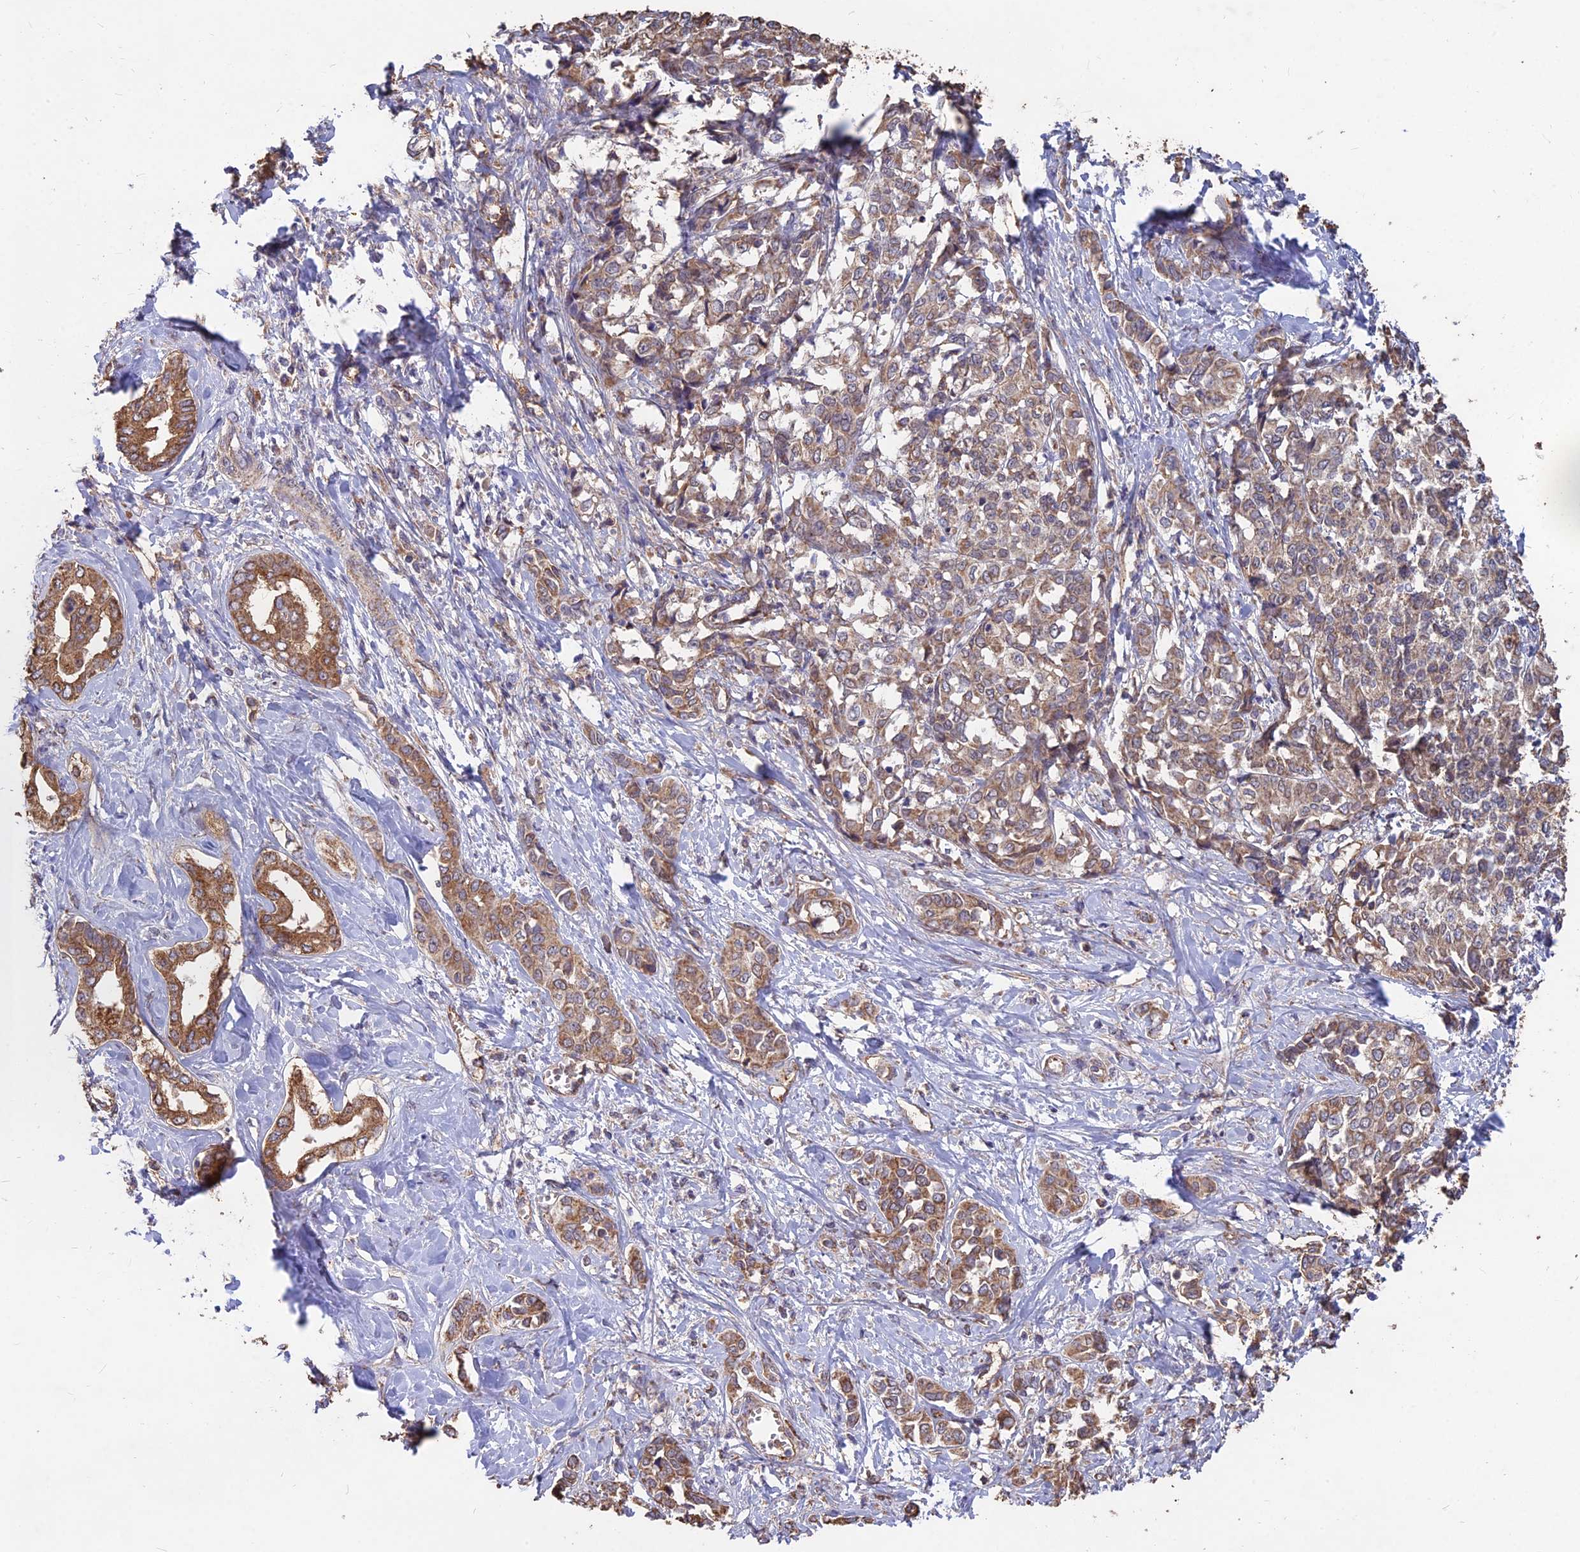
{"staining": {"intensity": "moderate", "quantity": ">75%", "location": "cytoplasmic/membranous"}, "tissue": "liver cancer", "cell_type": "Tumor cells", "image_type": "cancer", "snomed": [{"axis": "morphology", "description": "Cholangiocarcinoma"}, {"axis": "topography", "description": "Liver"}], "caption": "Liver cholangiocarcinoma tissue reveals moderate cytoplasmic/membranous expression in approximately >75% of tumor cells Using DAB (3,3'-diaminobenzidine) (brown) and hematoxylin (blue) stains, captured at high magnification using brightfield microscopy.", "gene": "CEMIP2", "patient": {"sex": "female", "age": 77}}